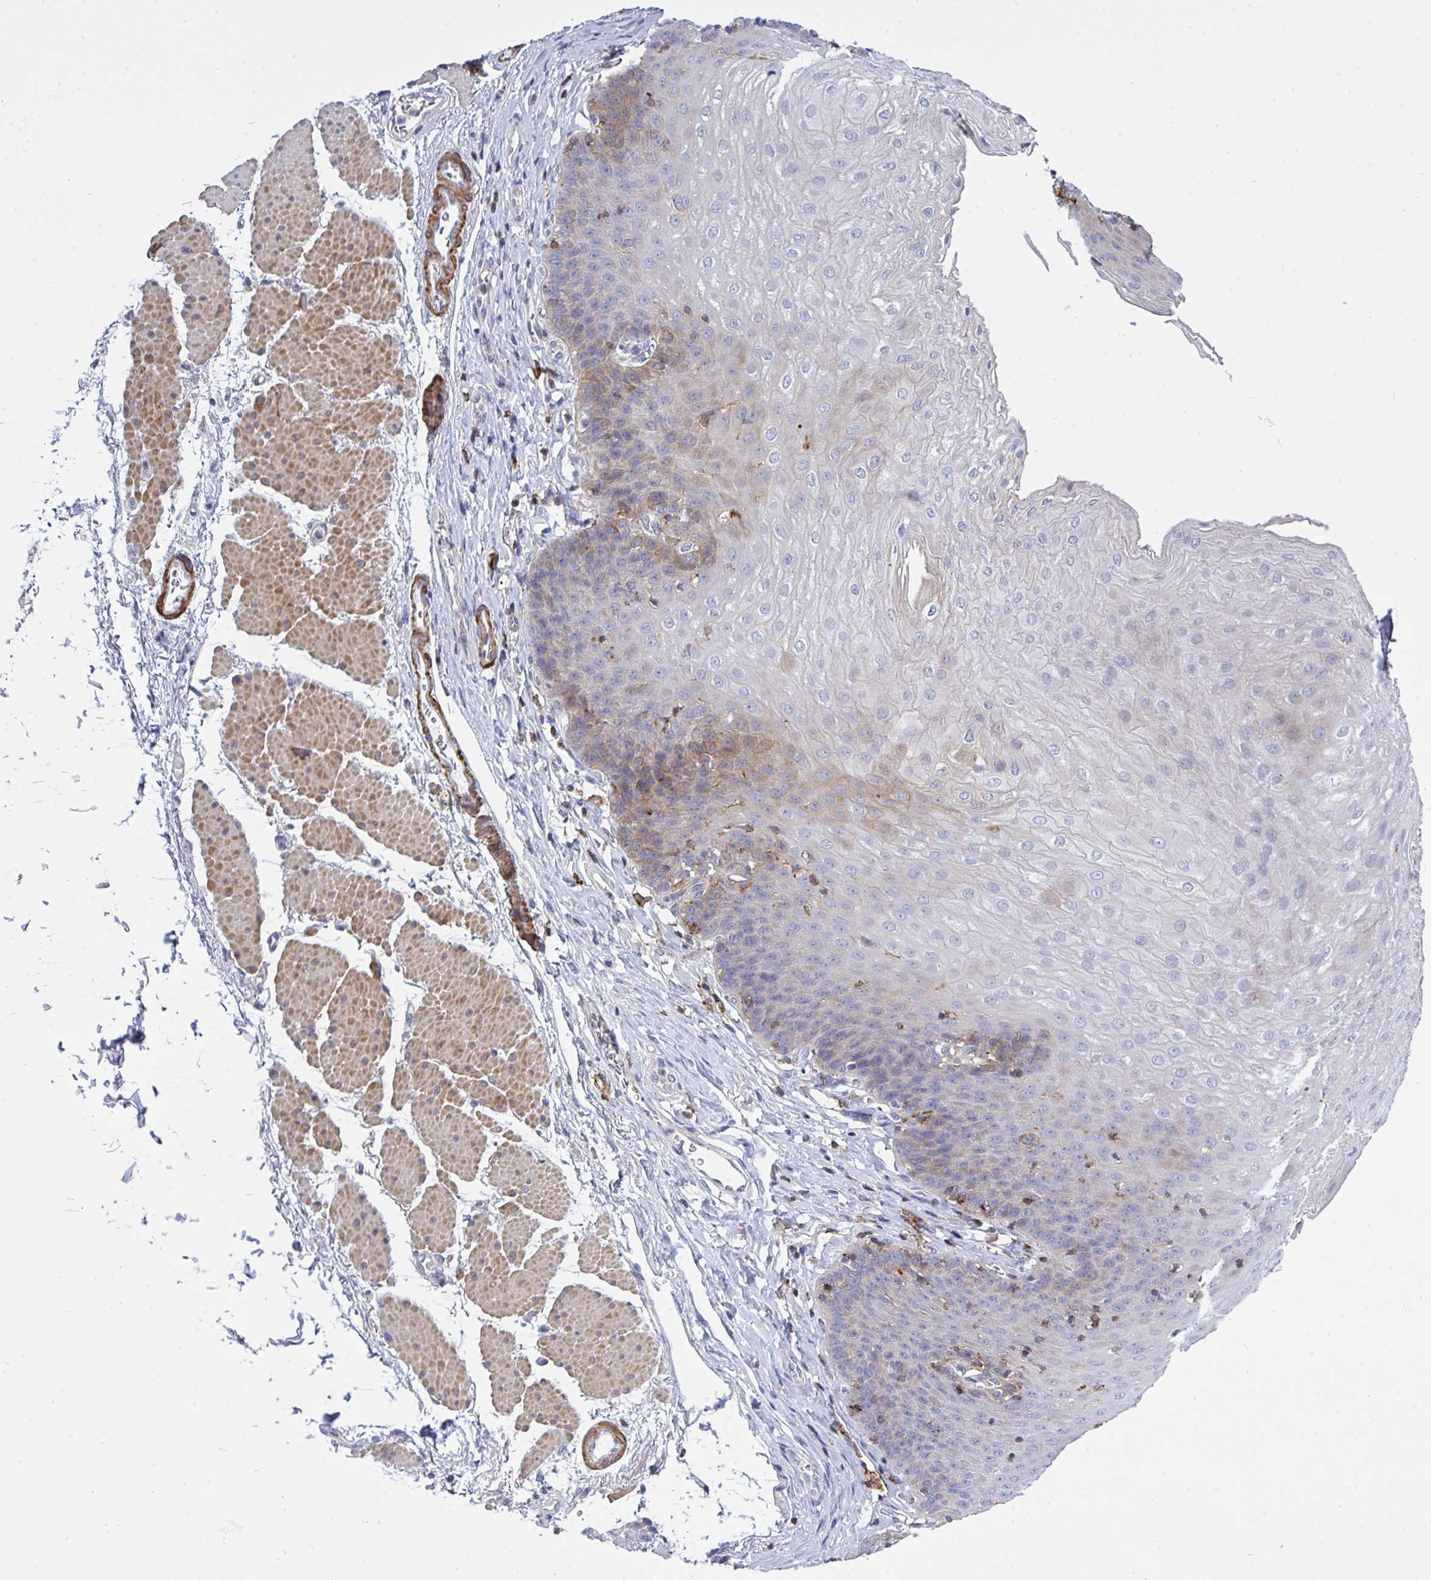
{"staining": {"intensity": "moderate", "quantity": "<25%", "location": "cytoplasmic/membranous"}, "tissue": "esophagus", "cell_type": "Squamous epithelial cells", "image_type": "normal", "snomed": [{"axis": "morphology", "description": "Normal tissue, NOS"}, {"axis": "topography", "description": "Esophagus"}], "caption": "IHC (DAB) staining of unremarkable human esophagus reveals moderate cytoplasmic/membranous protein staining in about <25% of squamous epithelial cells. The staining is performed using DAB brown chromogen to label protein expression. The nuclei are counter-stained blue using hematoxylin.", "gene": "FRMD3", "patient": {"sex": "female", "age": 81}}